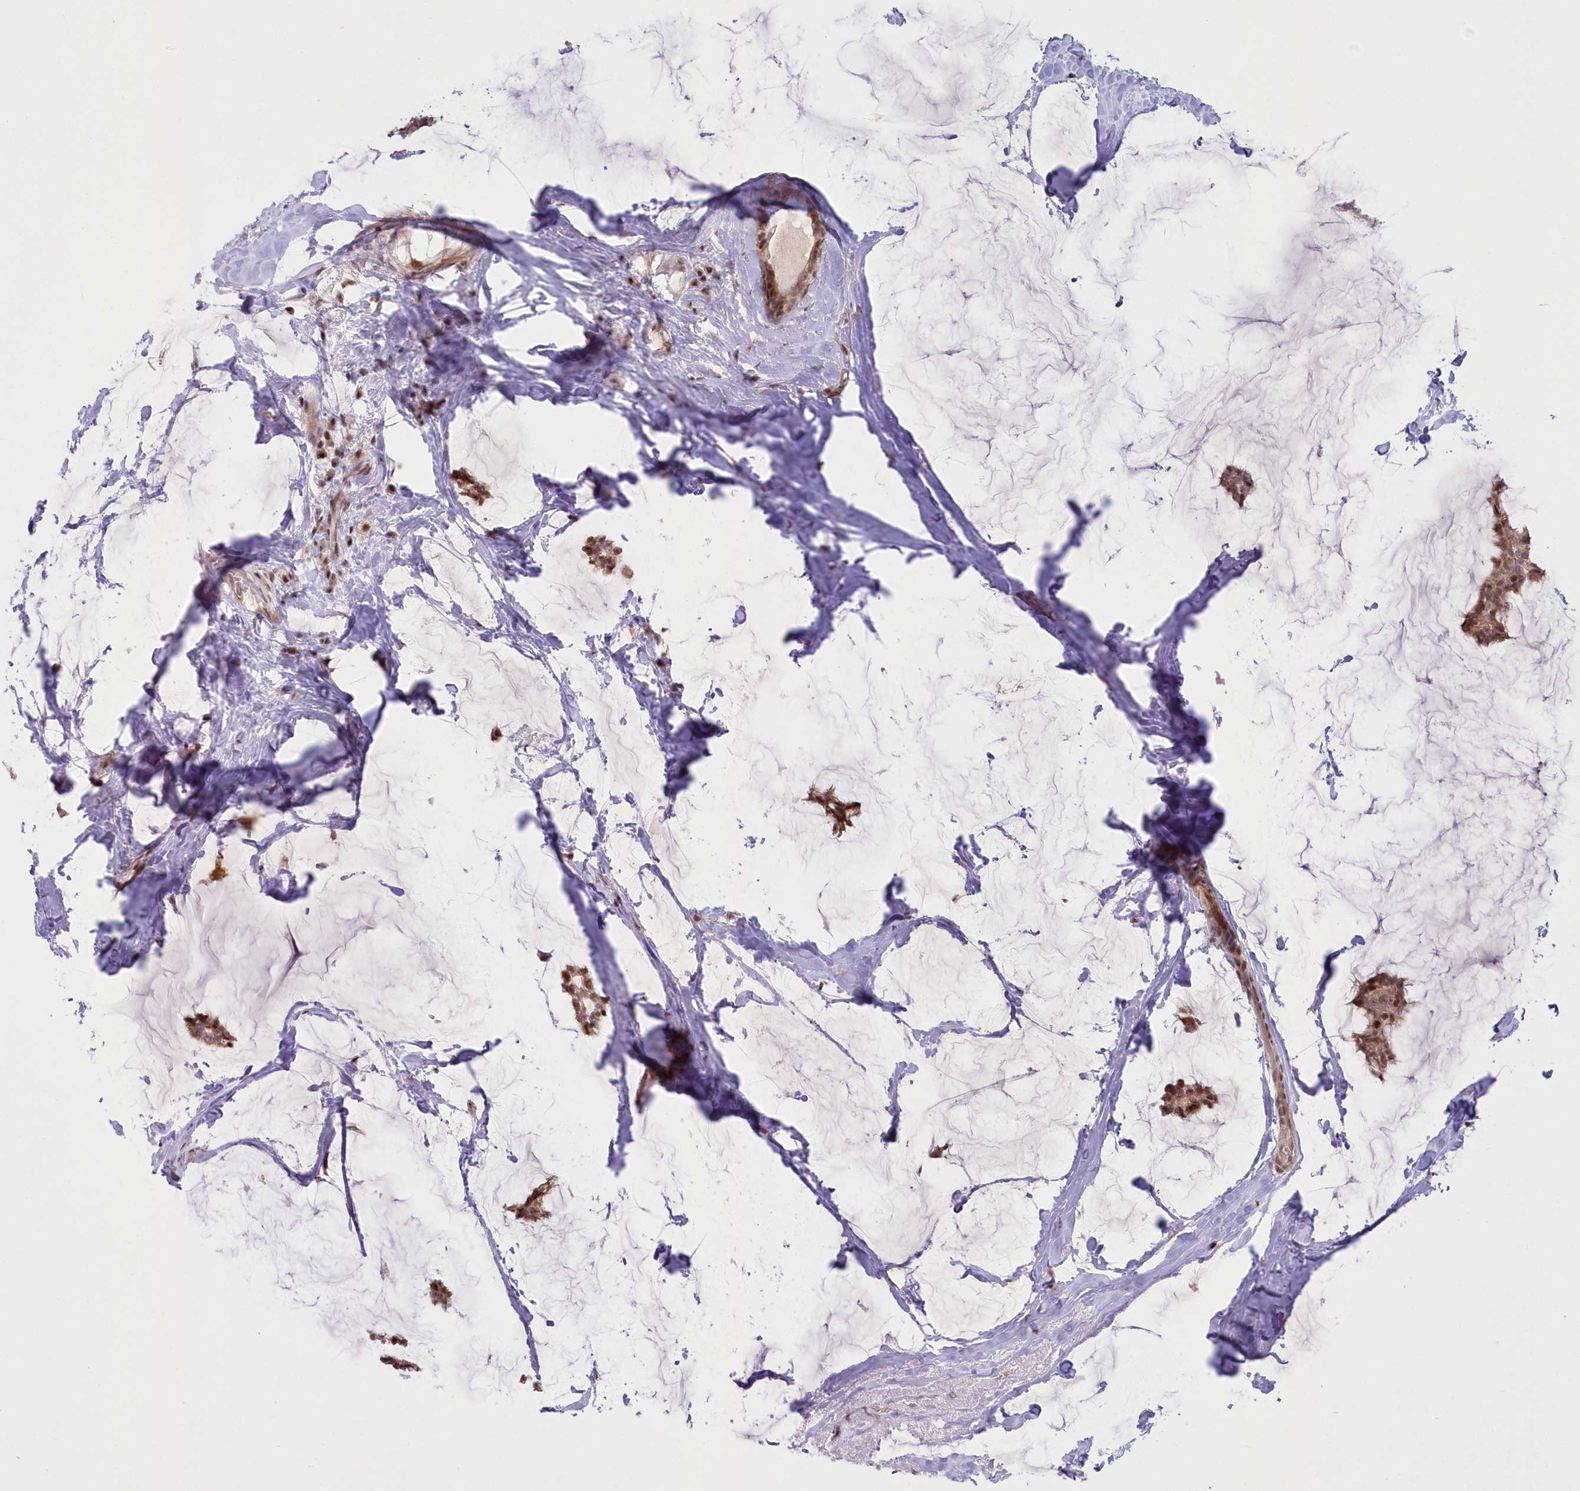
{"staining": {"intensity": "moderate", "quantity": ">75%", "location": "cytoplasmic/membranous,nuclear"}, "tissue": "breast cancer", "cell_type": "Tumor cells", "image_type": "cancer", "snomed": [{"axis": "morphology", "description": "Duct carcinoma"}, {"axis": "topography", "description": "Breast"}], "caption": "This is an image of immunohistochemistry staining of infiltrating ductal carcinoma (breast), which shows moderate positivity in the cytoplasmic/membranous and nuclear of tumor cells.", "gene": "WBP1L", "patient": {"sex": "female", "age": 93}}